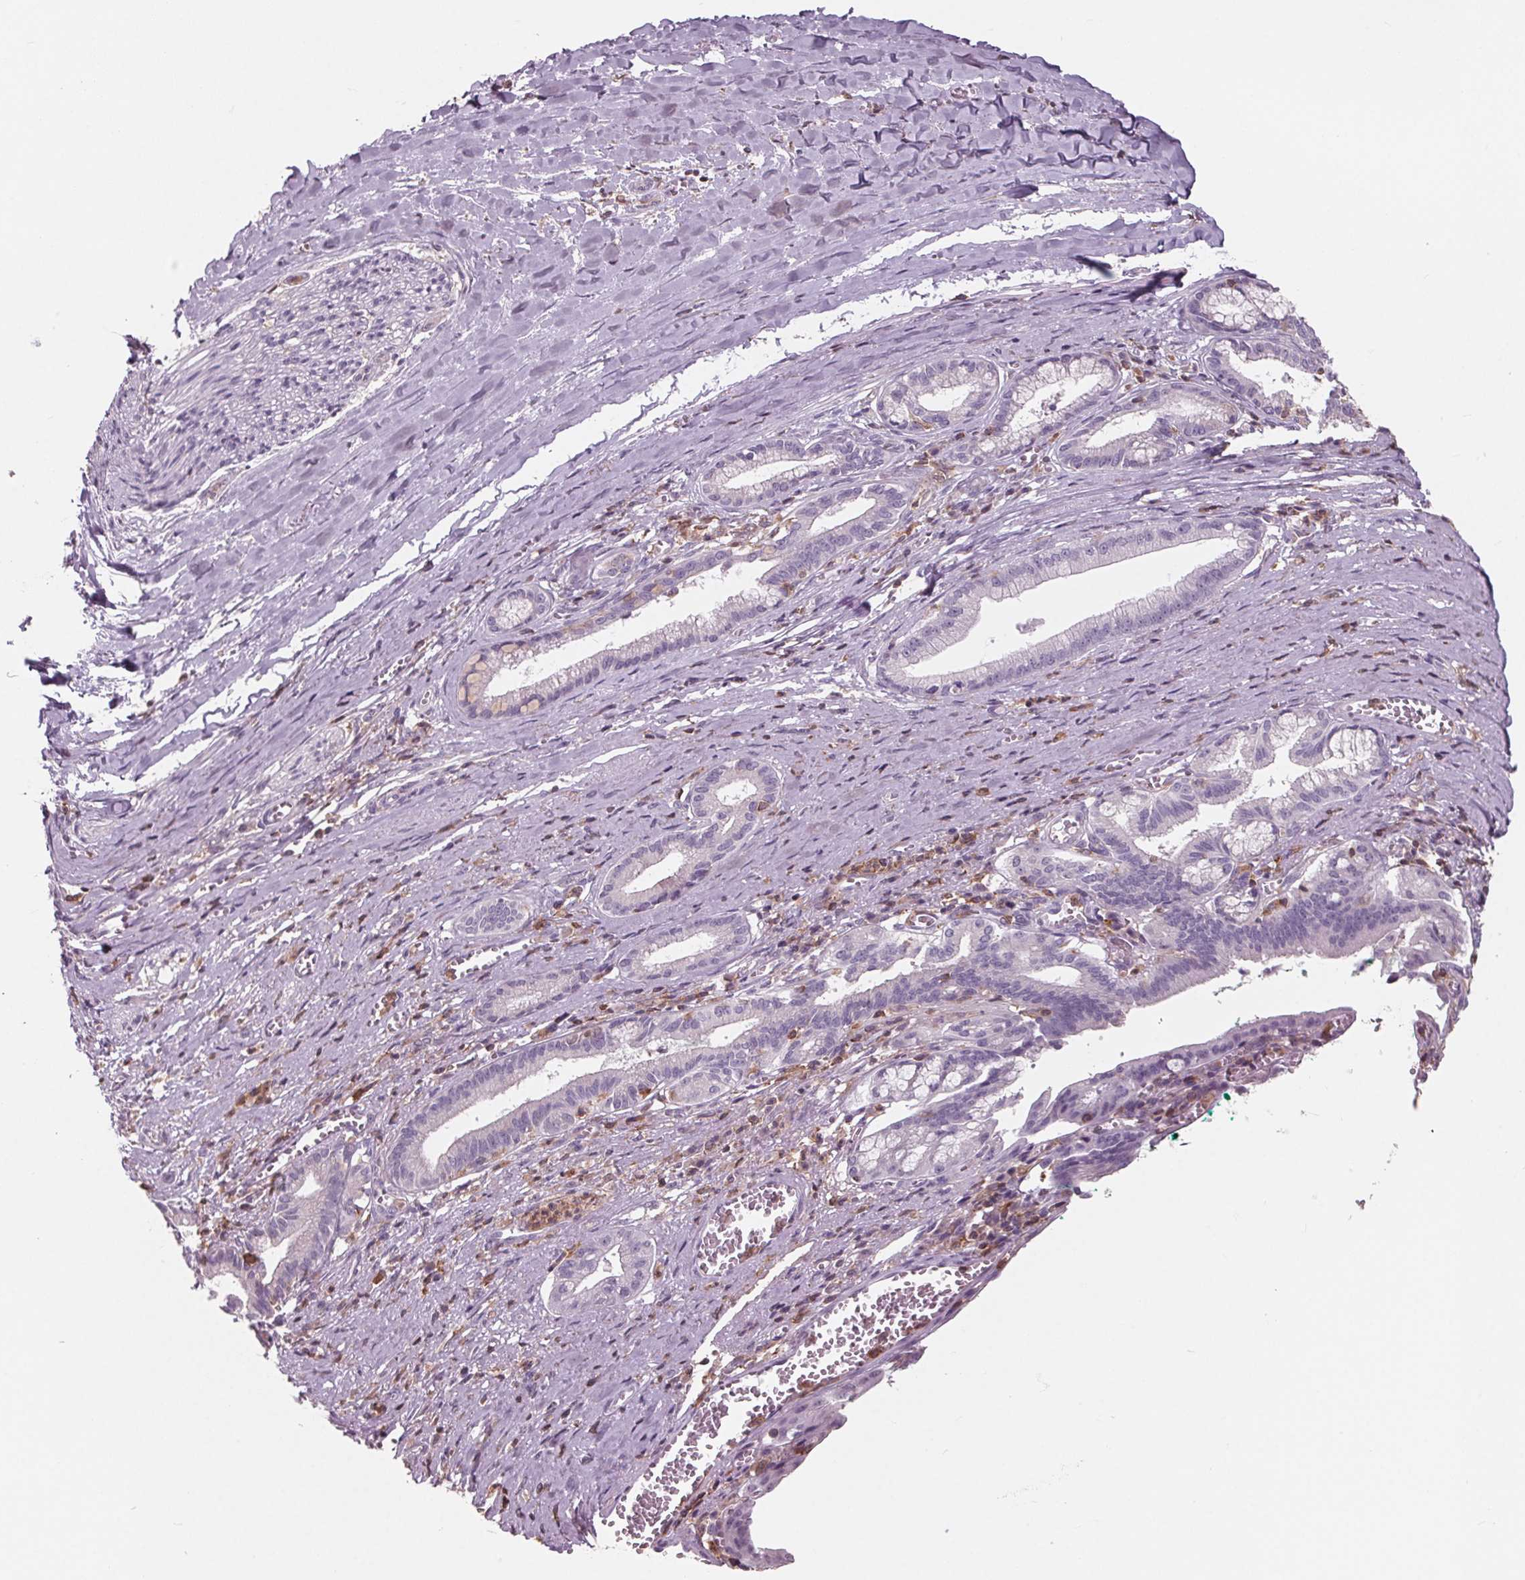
{"staining": {"intensity": "negative", "quantity": "none", "location": "none"}, "tissue": "pancreatic cancer", "cell_type": "Tumor cells", "image_type": "cancer", "snomed": [{"axis": "morphology", "description": "Normal tissue, NOS"}, {"axis": "morphology", "description": "Adenocarcinoma, NOS"}, {"axis": "topography", "description": "Lymph node"}, {"axis": "topography", "description": "Pancreas"}], "caption": "The micrograph shows no significant expression in tumor cells of pancreatic cancer (adenocarcinoma).", "gene": "ARHGAP25", "patient": {"sex": "female", "age": 58}}